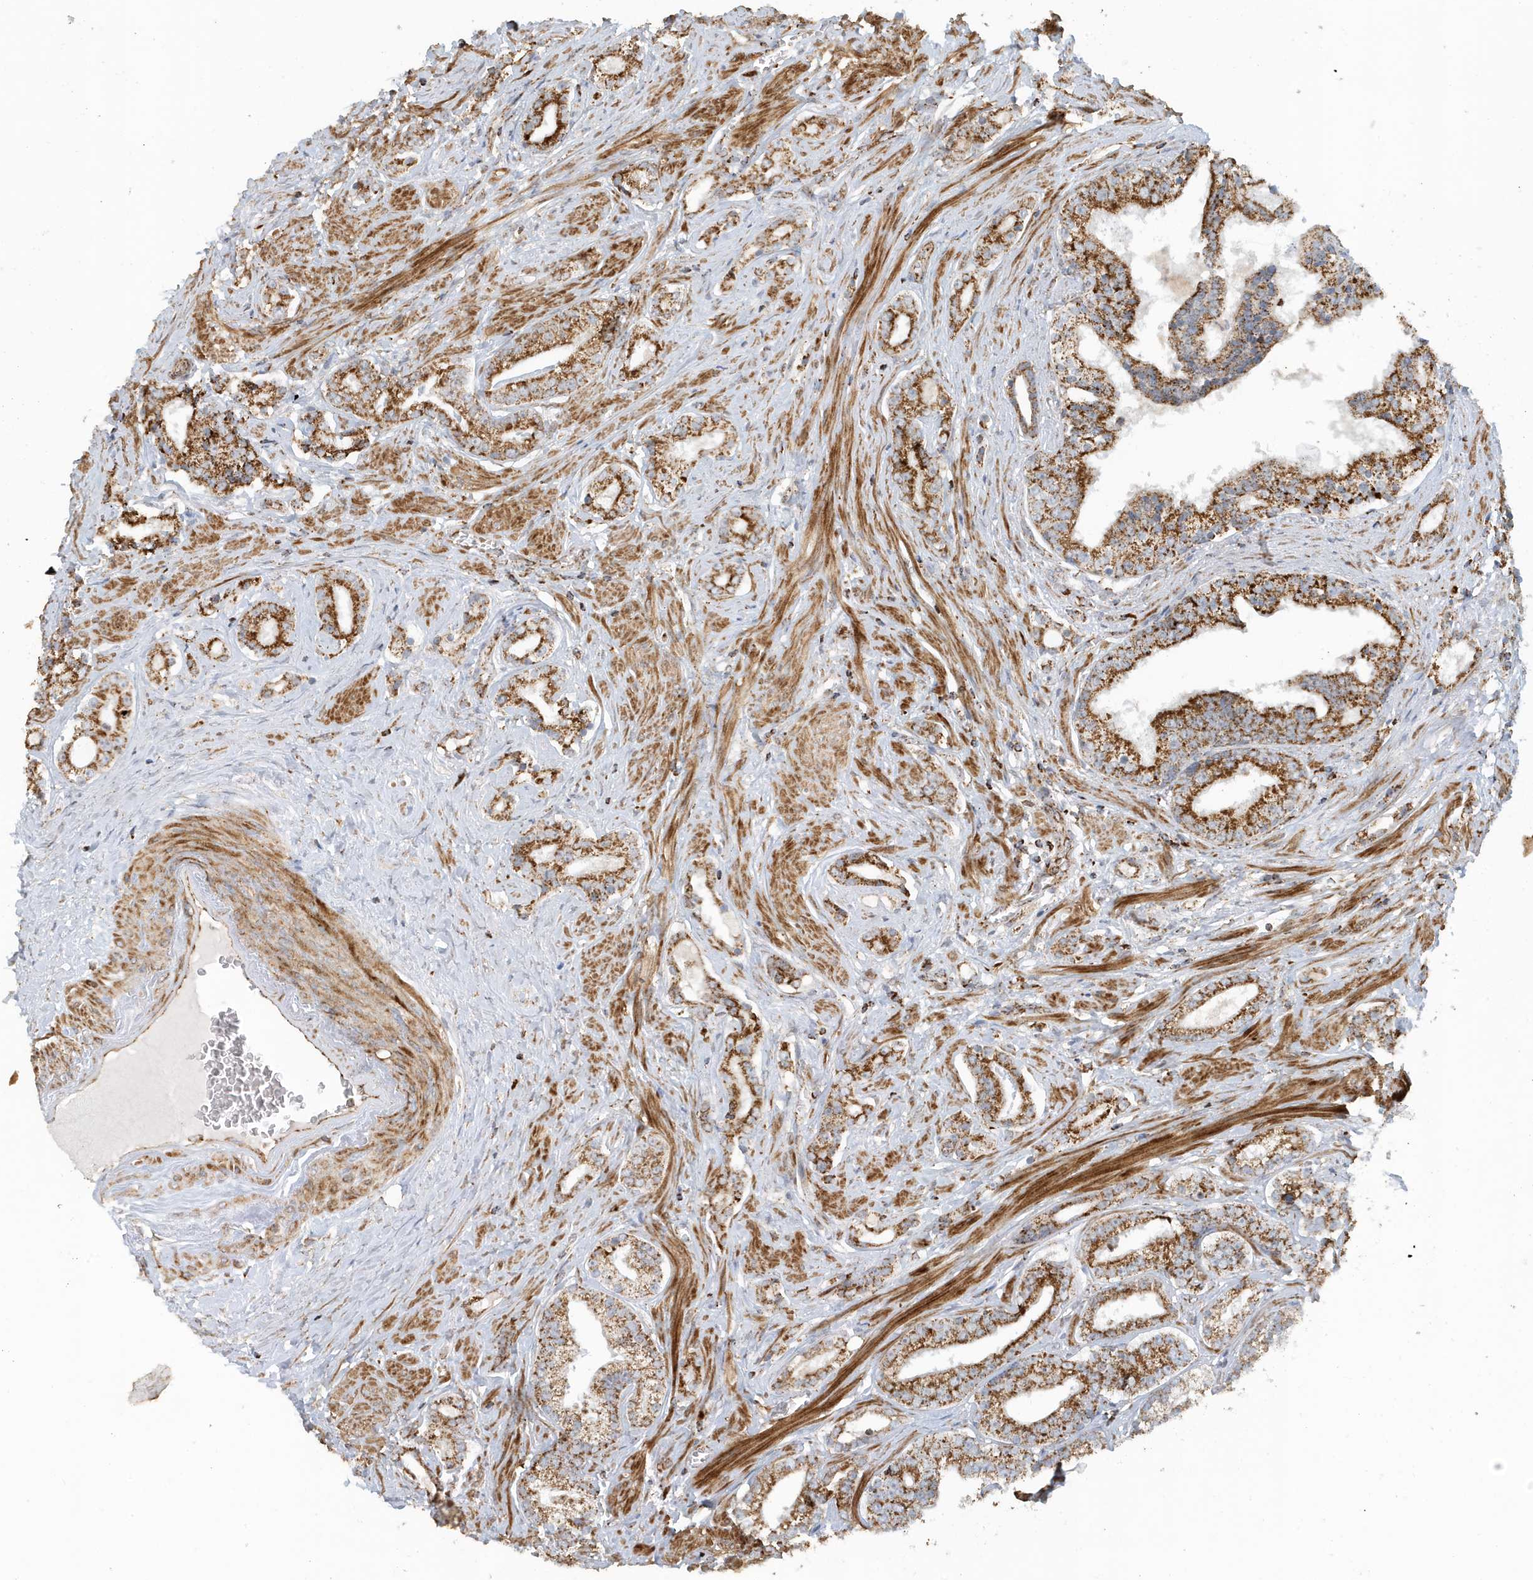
{"staining": {"intensity": "moderate", "quantity": ">75%", "location": "cytoplasmic/membranous"}, "tissue": "prostate cancer", "cell_type": "Tumor cells", "image_type": "cancer", "snomed": [{"axis": "morphology", "description": "Adenocarcinoma, High grade"}, {"axis": "topography", "description": "Prostate"}], "caption": "Moderate cytoplasmic/membranous positivity for a protein is appreciated in approximately >75% of tumor cells of adenocarcinoma (high-grade) (prostate) using immunohistochemistry.", "gene": "MAN1A1", "patient": {"sex": "male", "age": 58}}